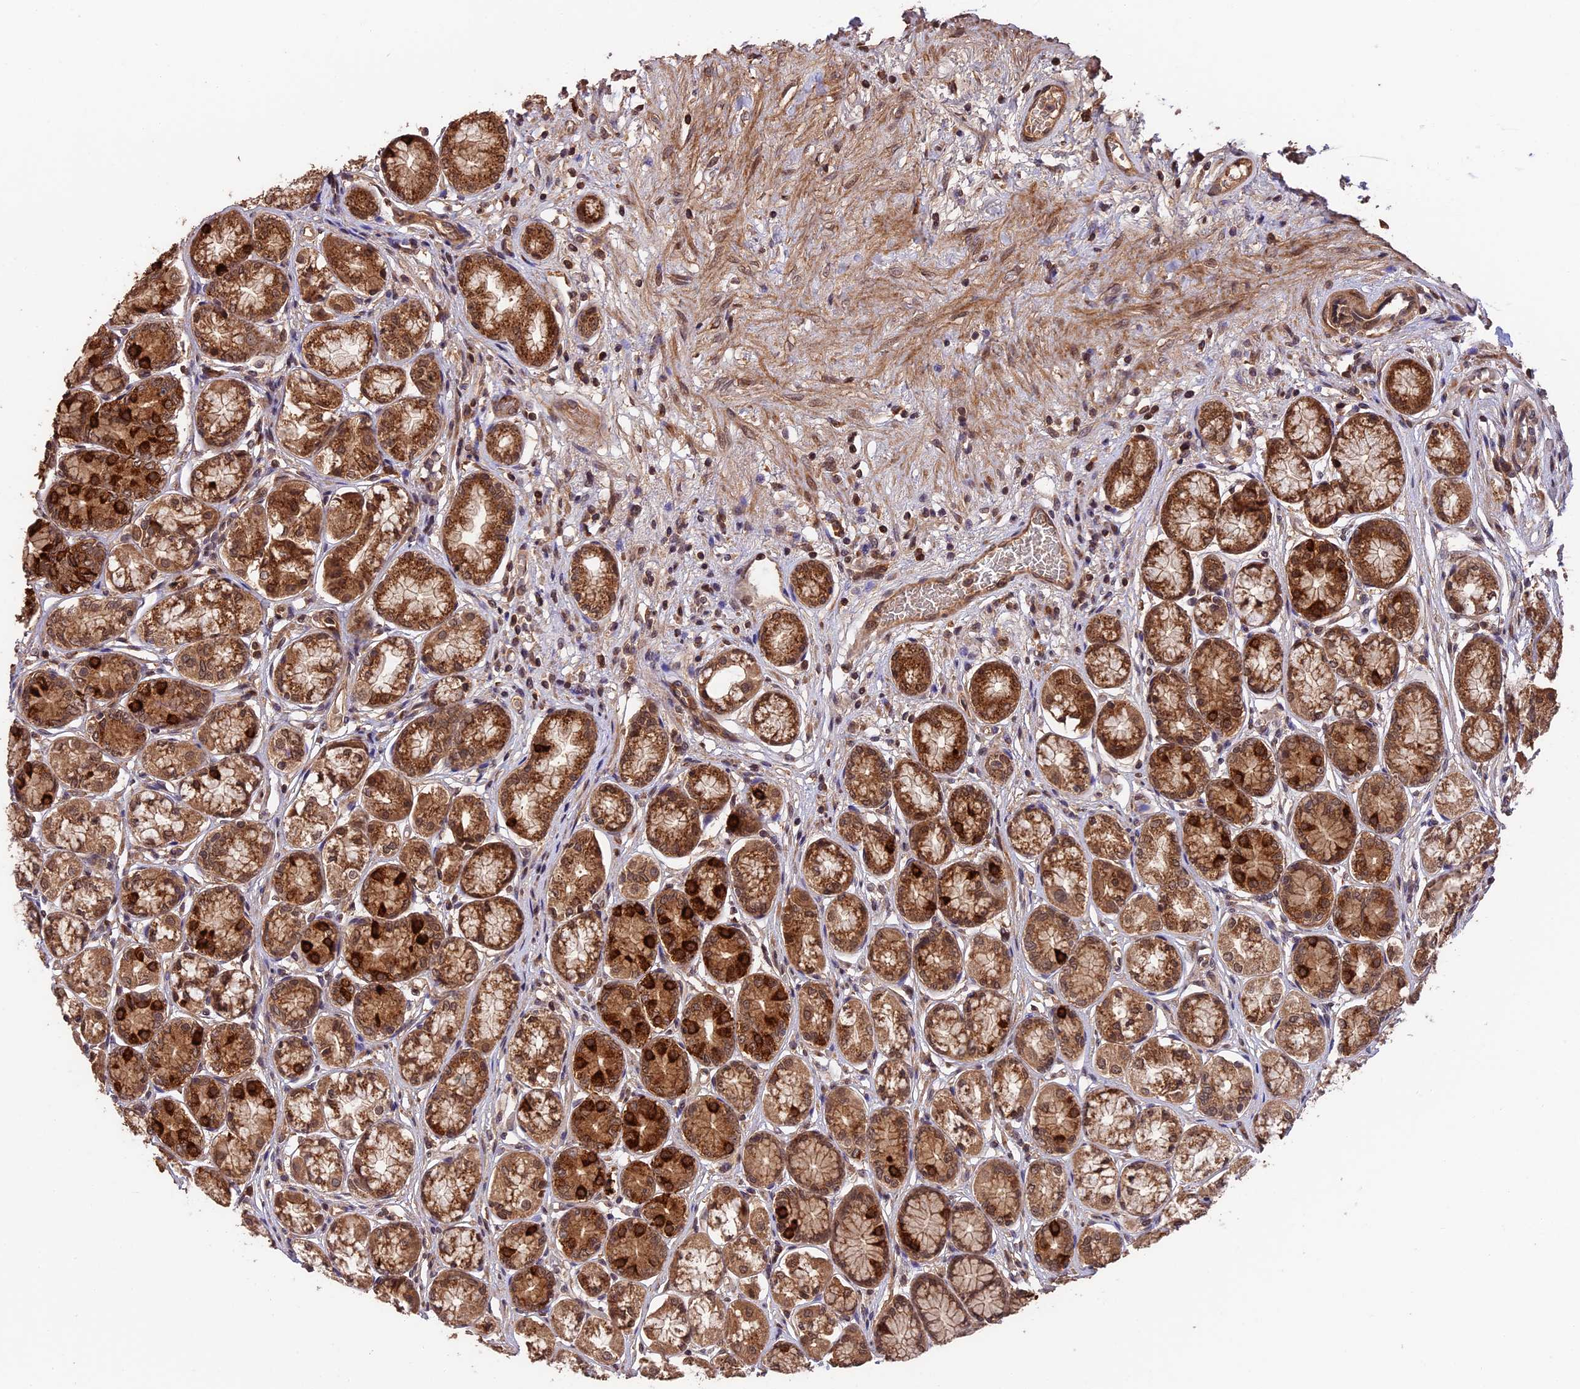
{"staining": {"intensity": "strong", "quantity": ">75%", "location": "cytoplasmic/membranous,nuclear"}, "tissue": "stomach", "cell_type": "Glandular cells", "image_type": "normal", "snomed": [{"axis": "morphology", "description": "Normal tissue, NOS"}, {"axis": "morphology", "description": "Adenocarcinoma, NOS"}, {"axis": "morphology", "description": "Adenocarcinoma, High grade"}, {"axis": "topography", "description": "Stomach, upper"}, {"axis": "topography", "description": "Stomach"}], "caption": "A photomicrograph of human stomach stained for a protein demonstrates strong cytoplasmic/membranous,nuclear brown staining in glandular cells. (Stains: DAB in brown, nuclei in blue, Microscopy: brightfield microscopy at high magnification).", "gene": "ESCO1", "patient": {"sex": "female", "age": 65}}